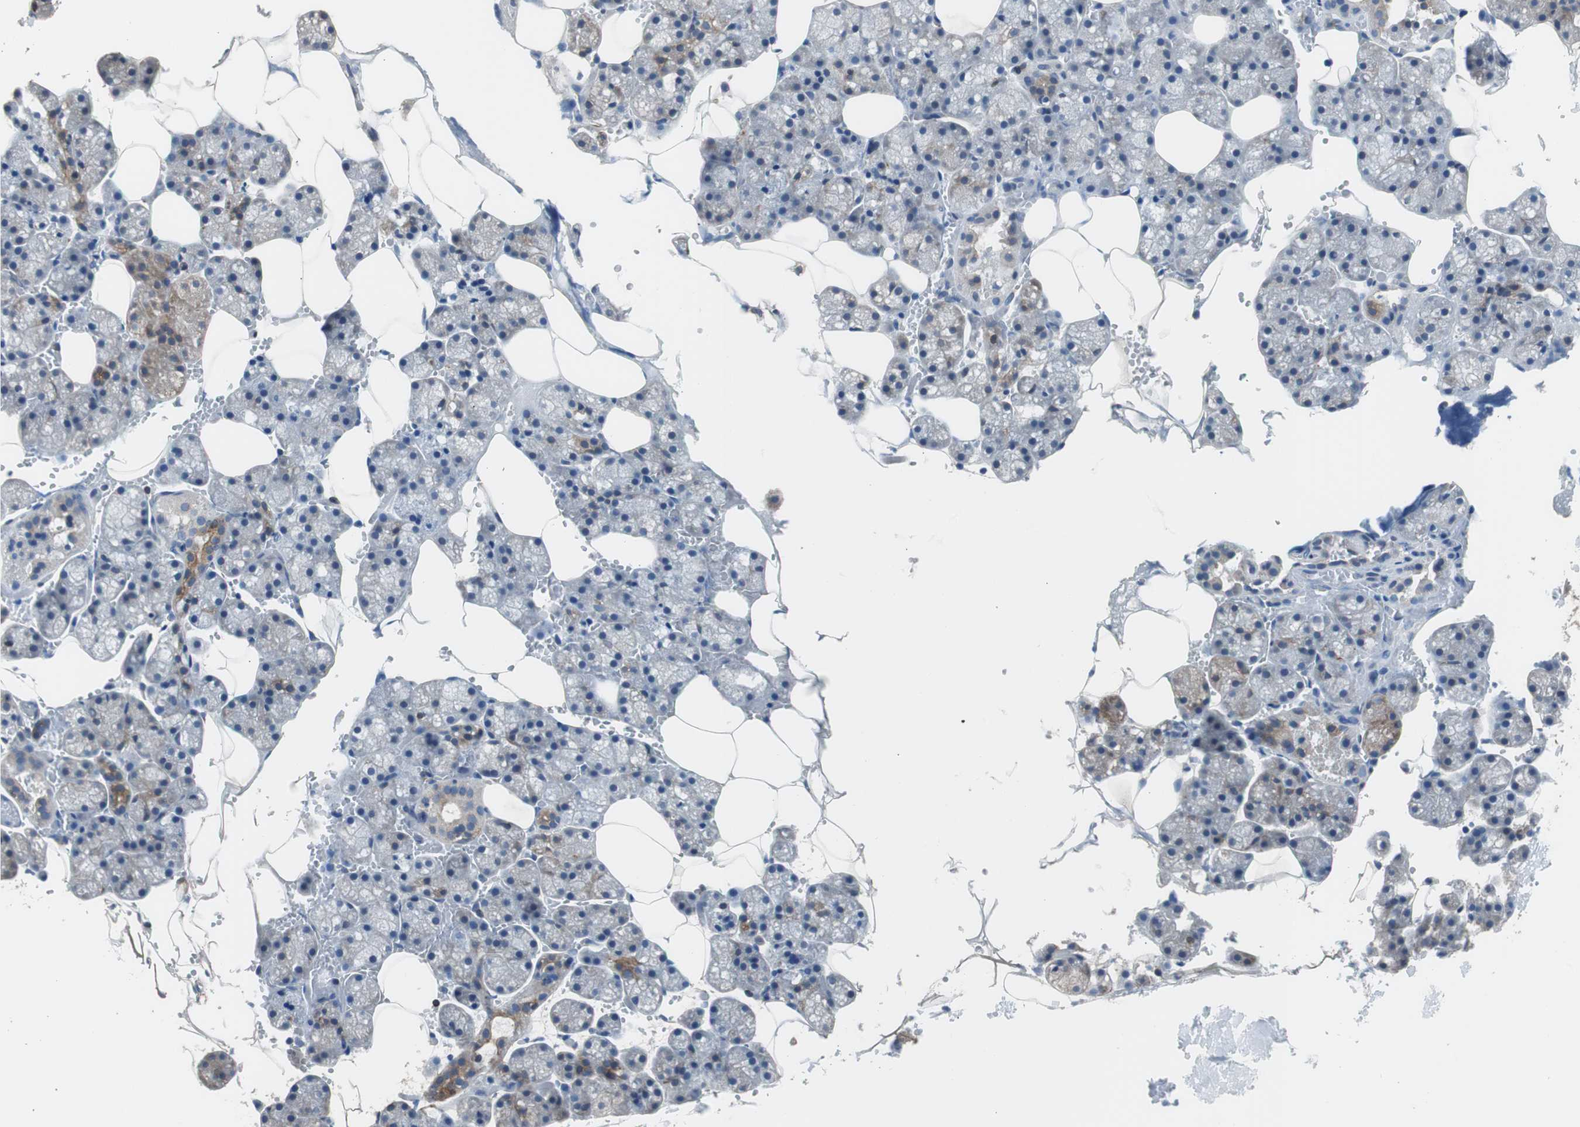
{"staining": {"intensity": "weak", "quantity": "25%-75%", "location": "cytoplasmic/membranous"}, "tissue": "salivary gland", "cell_type": "Glandular cells", "image_type": "normal", "snomed": [{"axis": "morphology", "description": "Normal tissue, NOS"}, {"axis": "topography", "description": "Salivary gland"}], "caption": "Brown immunohistochemical staining in unremarkable human salivary gland displays weak cytoplasmic/membranous positivity in approximately 25%-75% of glandular cells.", "gene": "PBXIP1", "patient": {"sex": "male", "age": 62}}